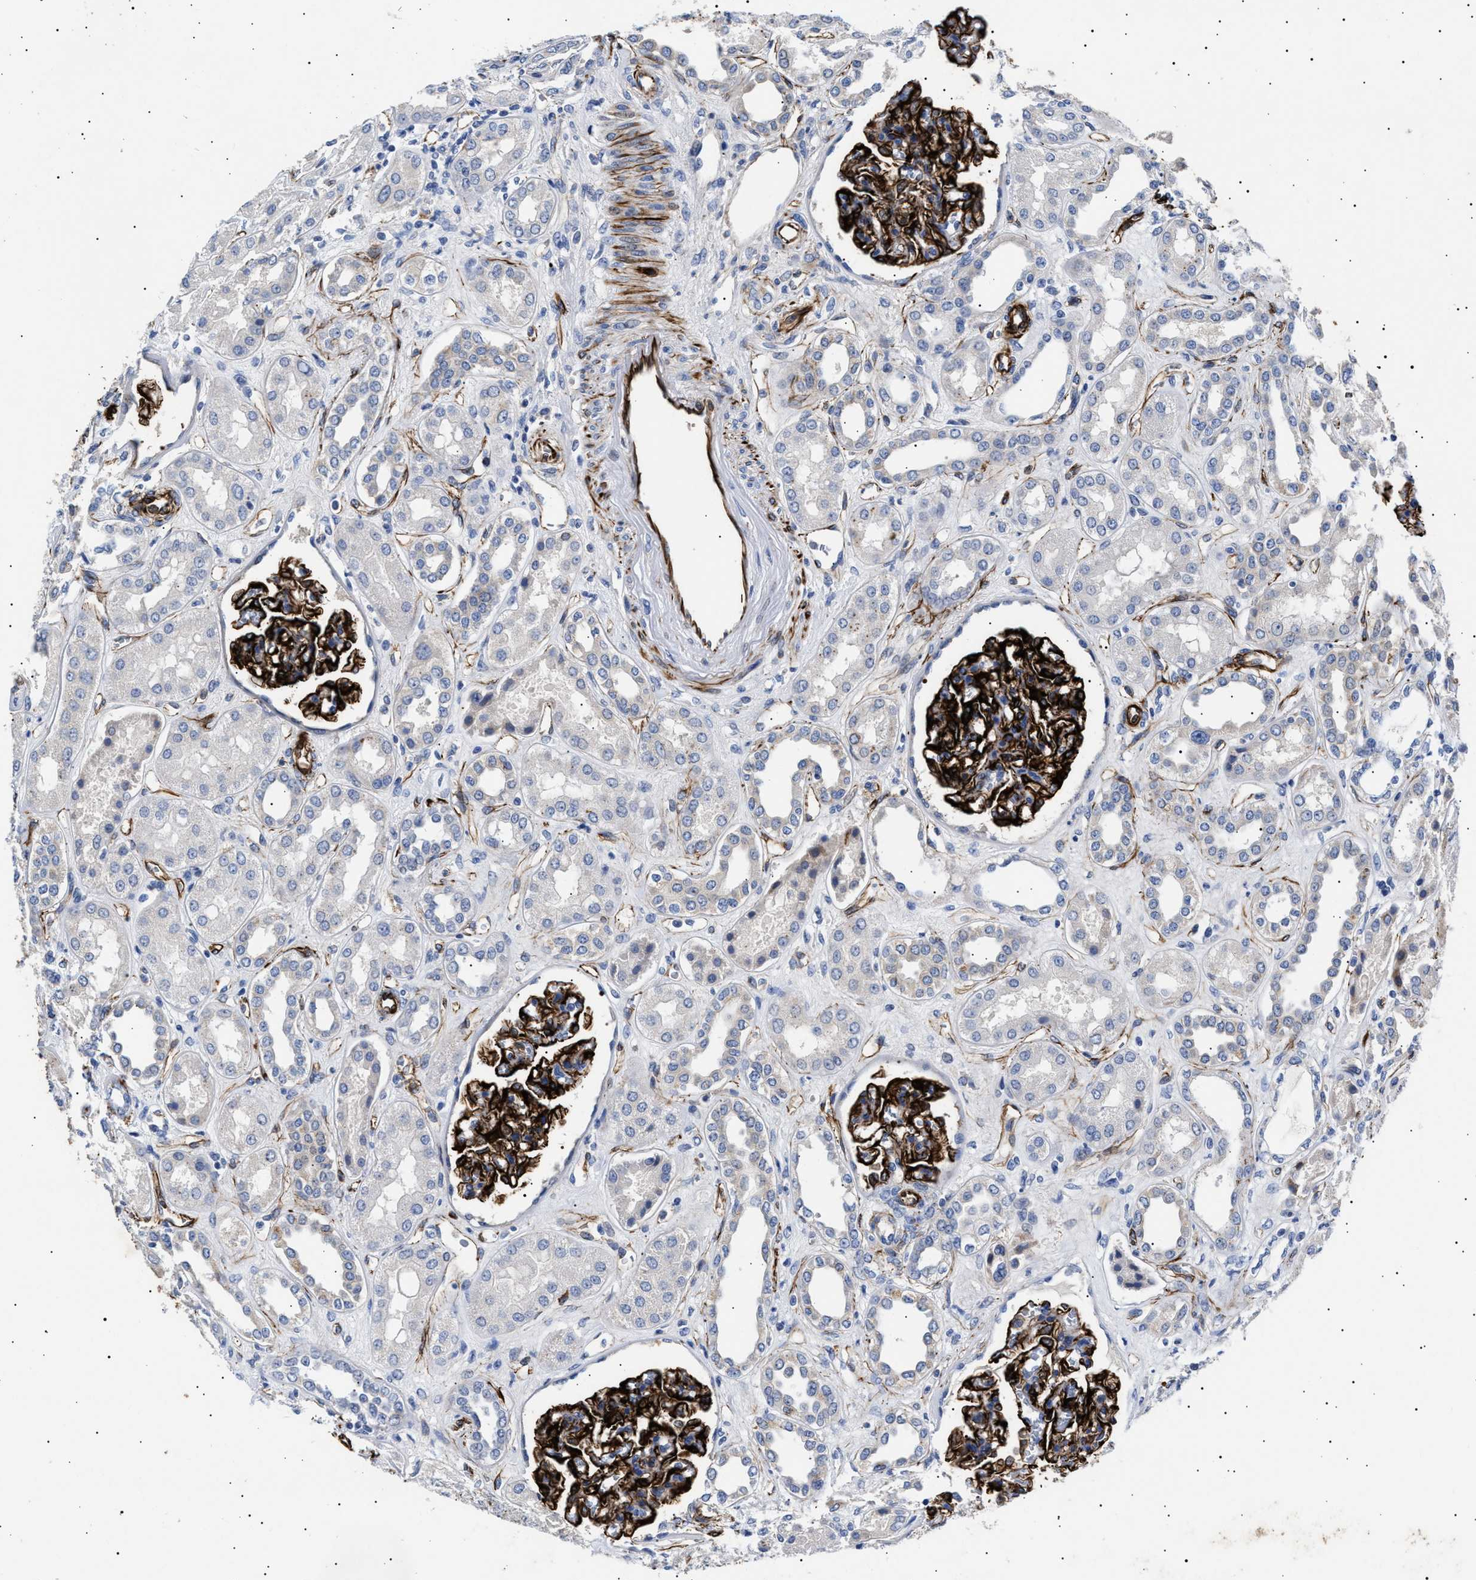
{"staining": {"intensity": "strong", "quantity": ">75%", "location": "cytoplasmic/membranous"}, "tissue": "kidney", "cell_type": "Cells in glomeruli", "image_type": "normal", "snomed": [{"axis": "morphology", "description": "Normal tissue, NOS"}, {"axis": "topography", "description": "Kidney"}], "caption": "Immunohistochemistry histopathology image of benign human kidney stained for a protein (brown), which shows high levels of strong cytoplasmic/membranous staining in approximately >75% of cells in glomeruli.", "gene": "OLFML2A", "patient": {"sex": "male", "age": 59}}